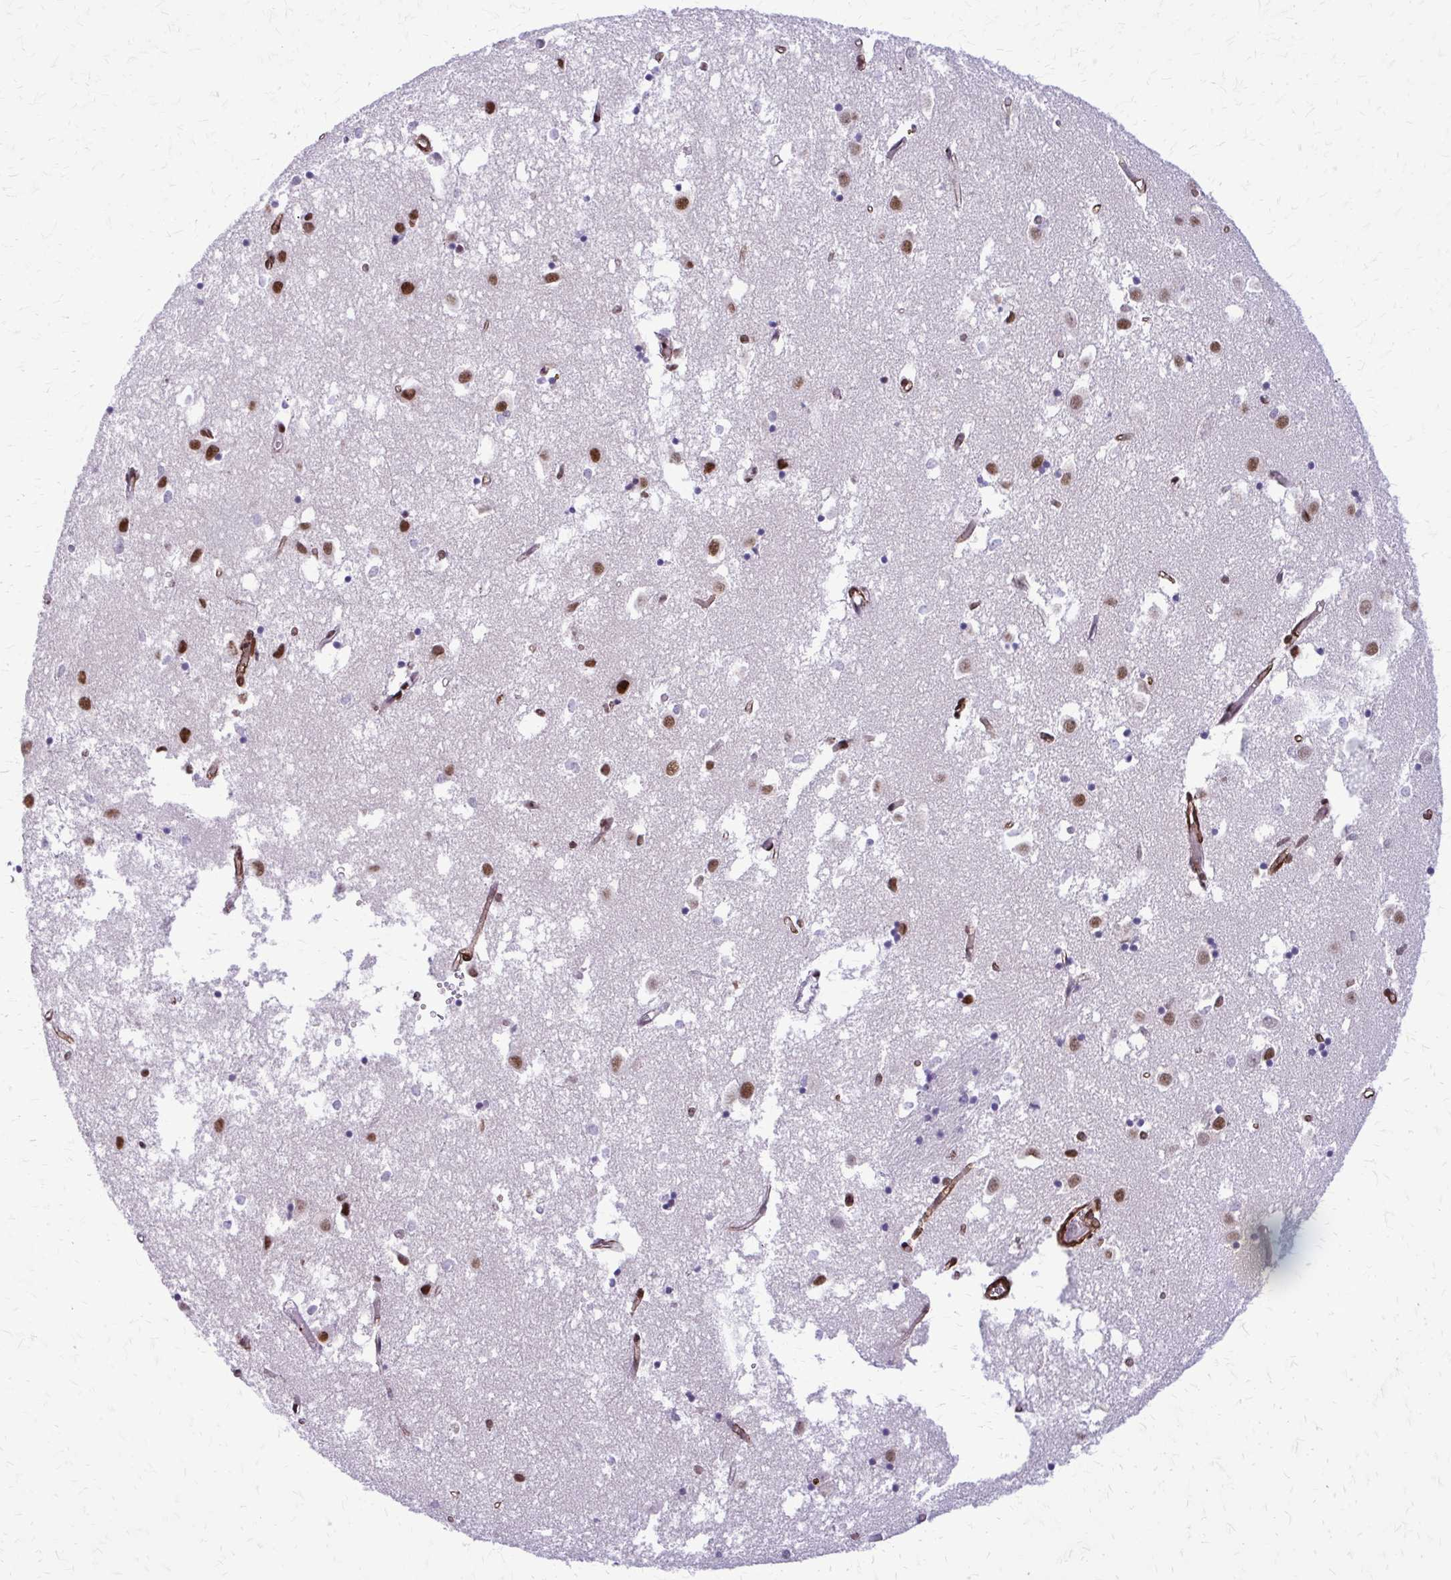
{"staining": {"intensity": "moderate", "quantity": "<25%", "location": "nuclear"}, "tissue": "caudate", "cell_type": "Glial cells", "image_type": "normal", "snomed": [{"axis": "morphology", "description": "Normal tissue, NOS"}, {"axis": "topography", "description": "Lateral ventricle wall"}], "caption": "IHC (DAB (3,3'-diaminobenzidine)) staining of benign caudate reveals moderate nuclear protein expression in approximately <25% of glial cells. (brown staining indicates protein expression, while blue staining denotes nuclei).", "gene": "NRBF2", "patient": {"sex": "male", "age": 70}}